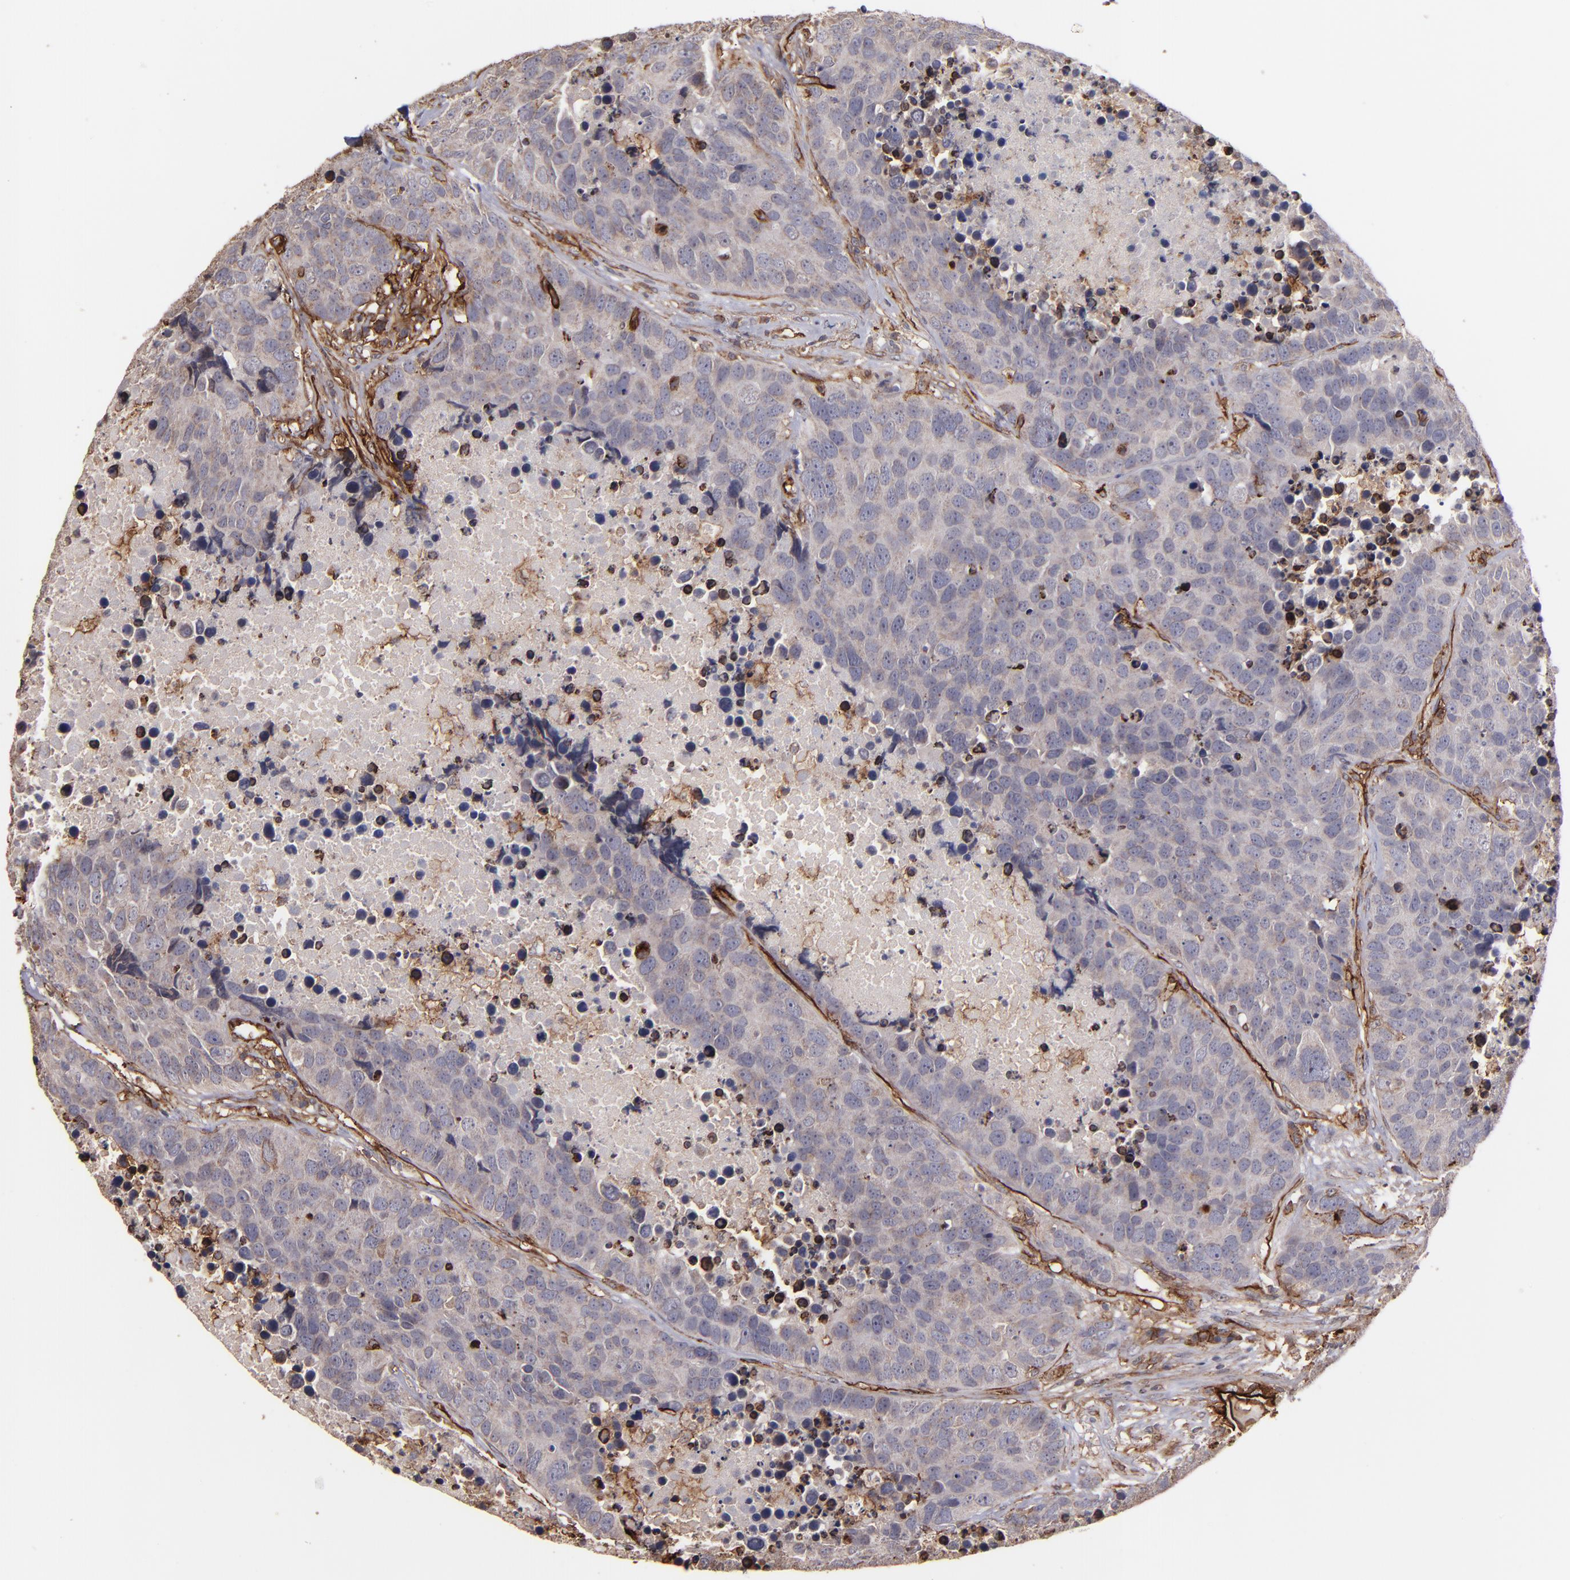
{"staining": {"intensity": "negative", "quantity": "none", "location": "none"}, "tissue": "carcinoid", "cell_type": "Tumor cells", "image_type": "cancer", "snomed": [{"axis": "morphology", "description": "Carcinoid, malignant, NOS"}, {"axis": "topography", "description": "Lung"}], "caption": "IHC histopathology image of carcinoid (malignant) stained for a protein (brown), which reveals no staining in tumor cells.", "gene": "ICAM1", "patient": {"sex": "male", "age": 60}}